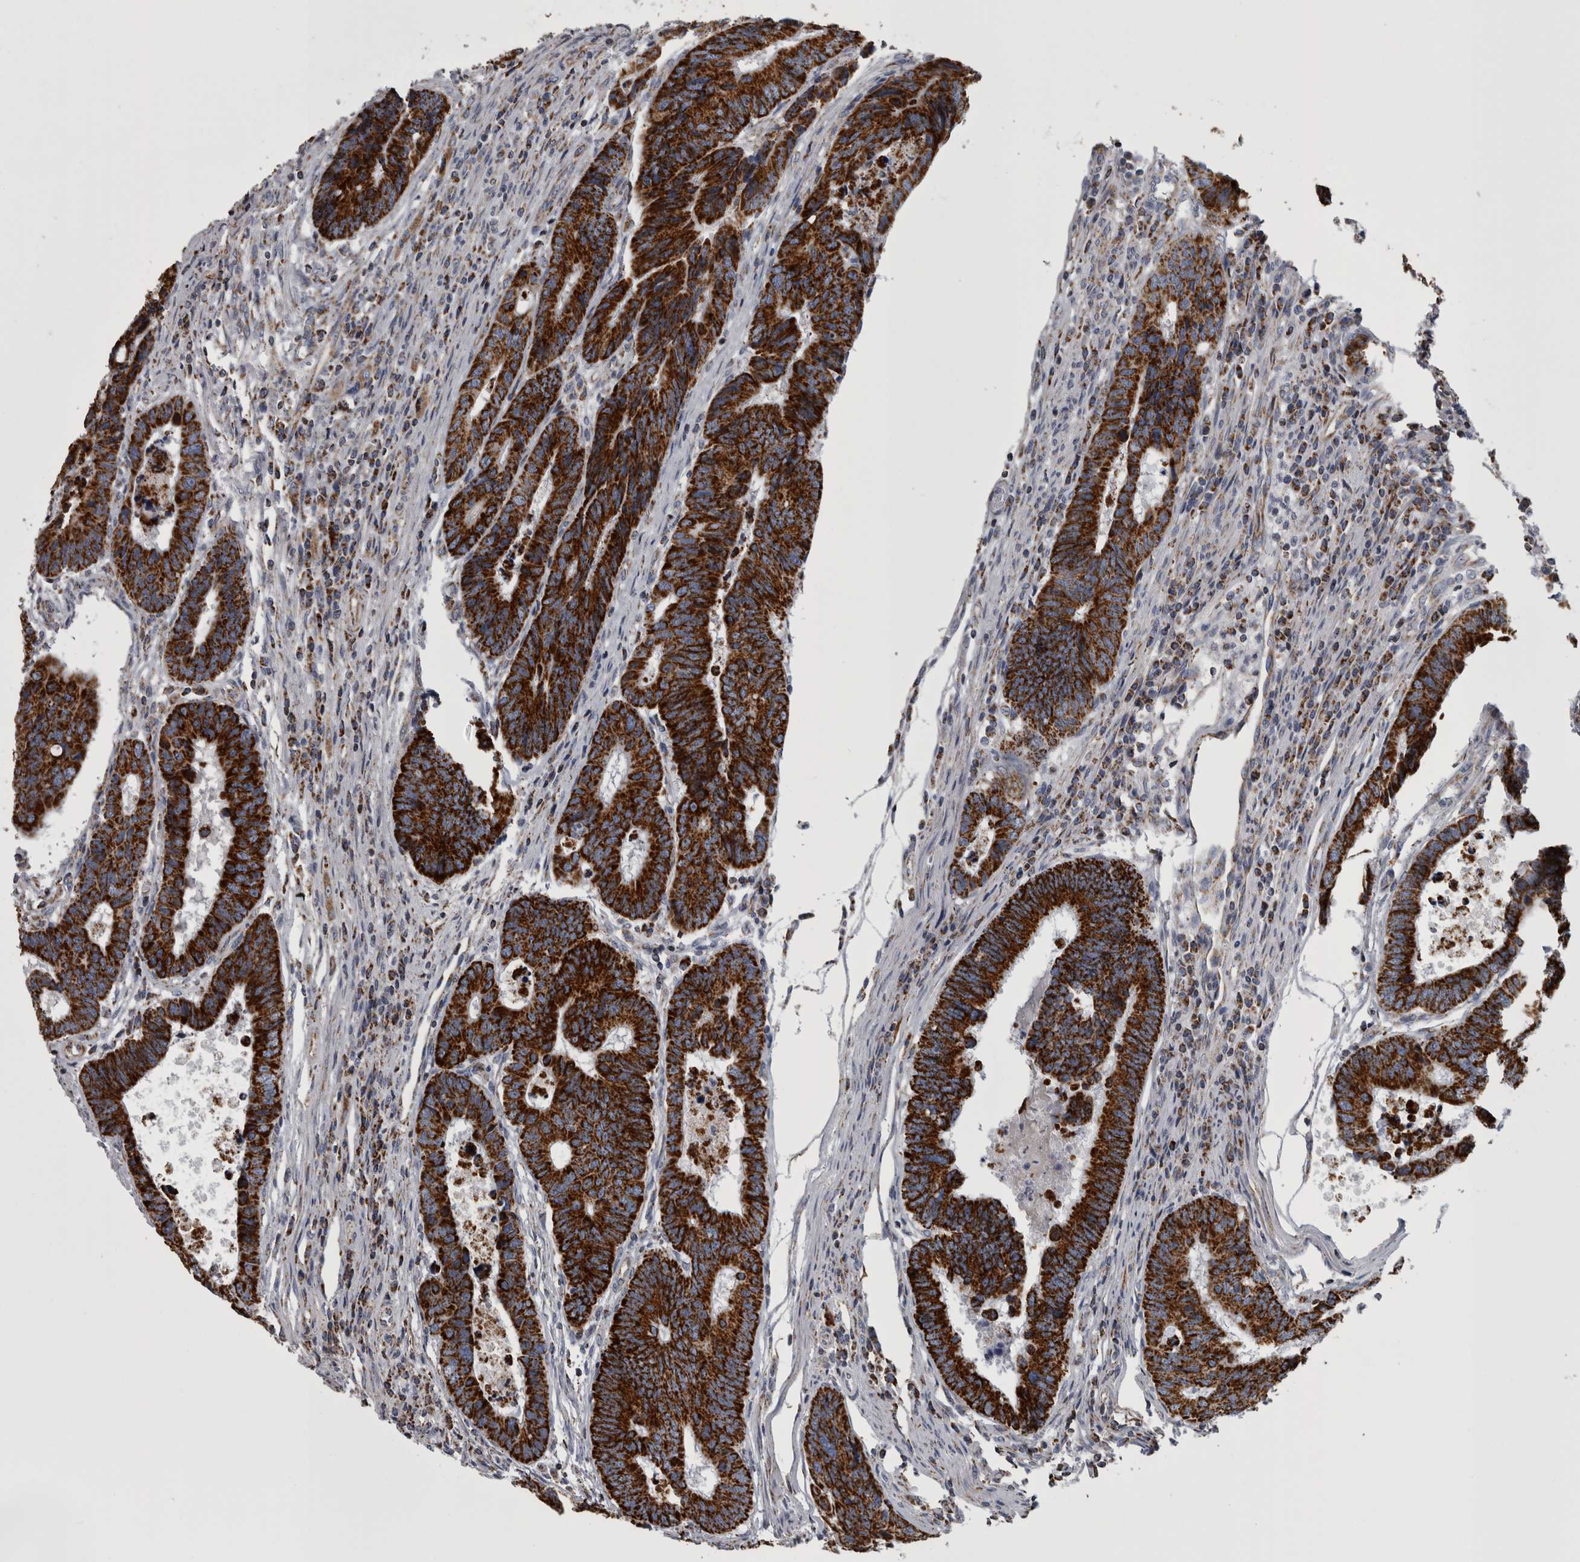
{"staining": {"intensity": "strong", "quantity": ">75%", "location": "cytoplasmic/membranous"}, "tissue": "colorectal cancer", "cell_type": "Tumor cells", "image_type": "cancer", "snomed": [{"axis": "morphology", "description": "Adenocarcinoma, NOS"}, {"axis": "topography", "description": "Rectum"}], "caption": "Colorectal cancer stained with a protein marker shows strong staining in tumor cells.", "gene": "MDH2", "patient": {"sex": "male", "age": 84}}